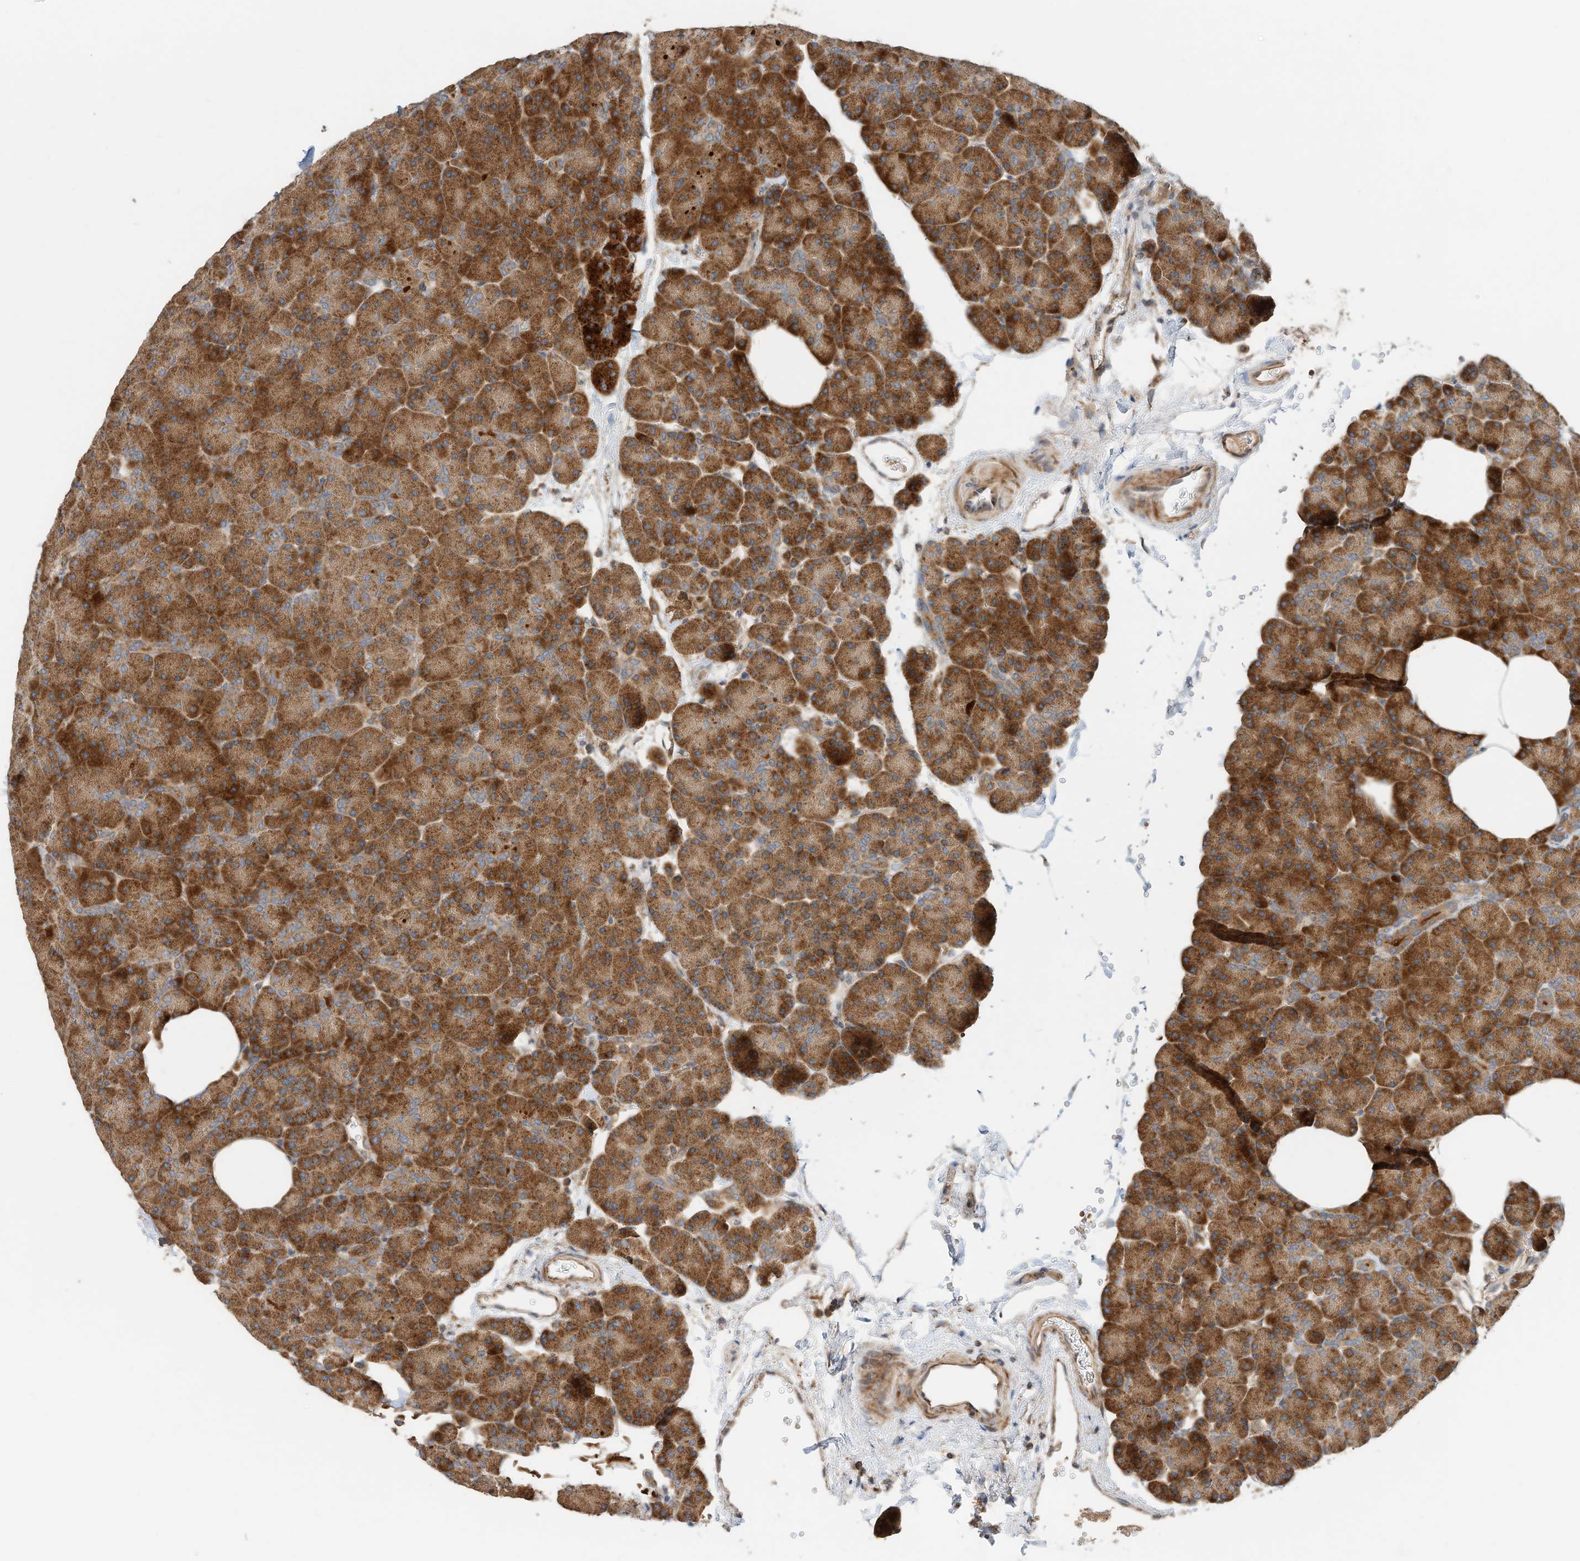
{"staining": {"intensity": "strong", "quantity": ">75%", "location": "cytoplasmic/membranous"}, "tissue": "pancreas", "cell_type": "Exocrine glandular cells", "image_type": "normal", "snomed": [{"axis": "morphology", "description": "Normal tissue, NOS"}, {"axis": "morphology", "description": "Carcinoid, malignant, NOS"}, {"axis": "topography", "description": "Pancreas"}], "caption": "Human pancreas stained with a brown dye demonstrates strong cytoplasmic/membranous positive positivity in about >75% of exocrine glandular cells.", "gene": "CPAMD8", "patient": {"sex": "female", "age": 35}}